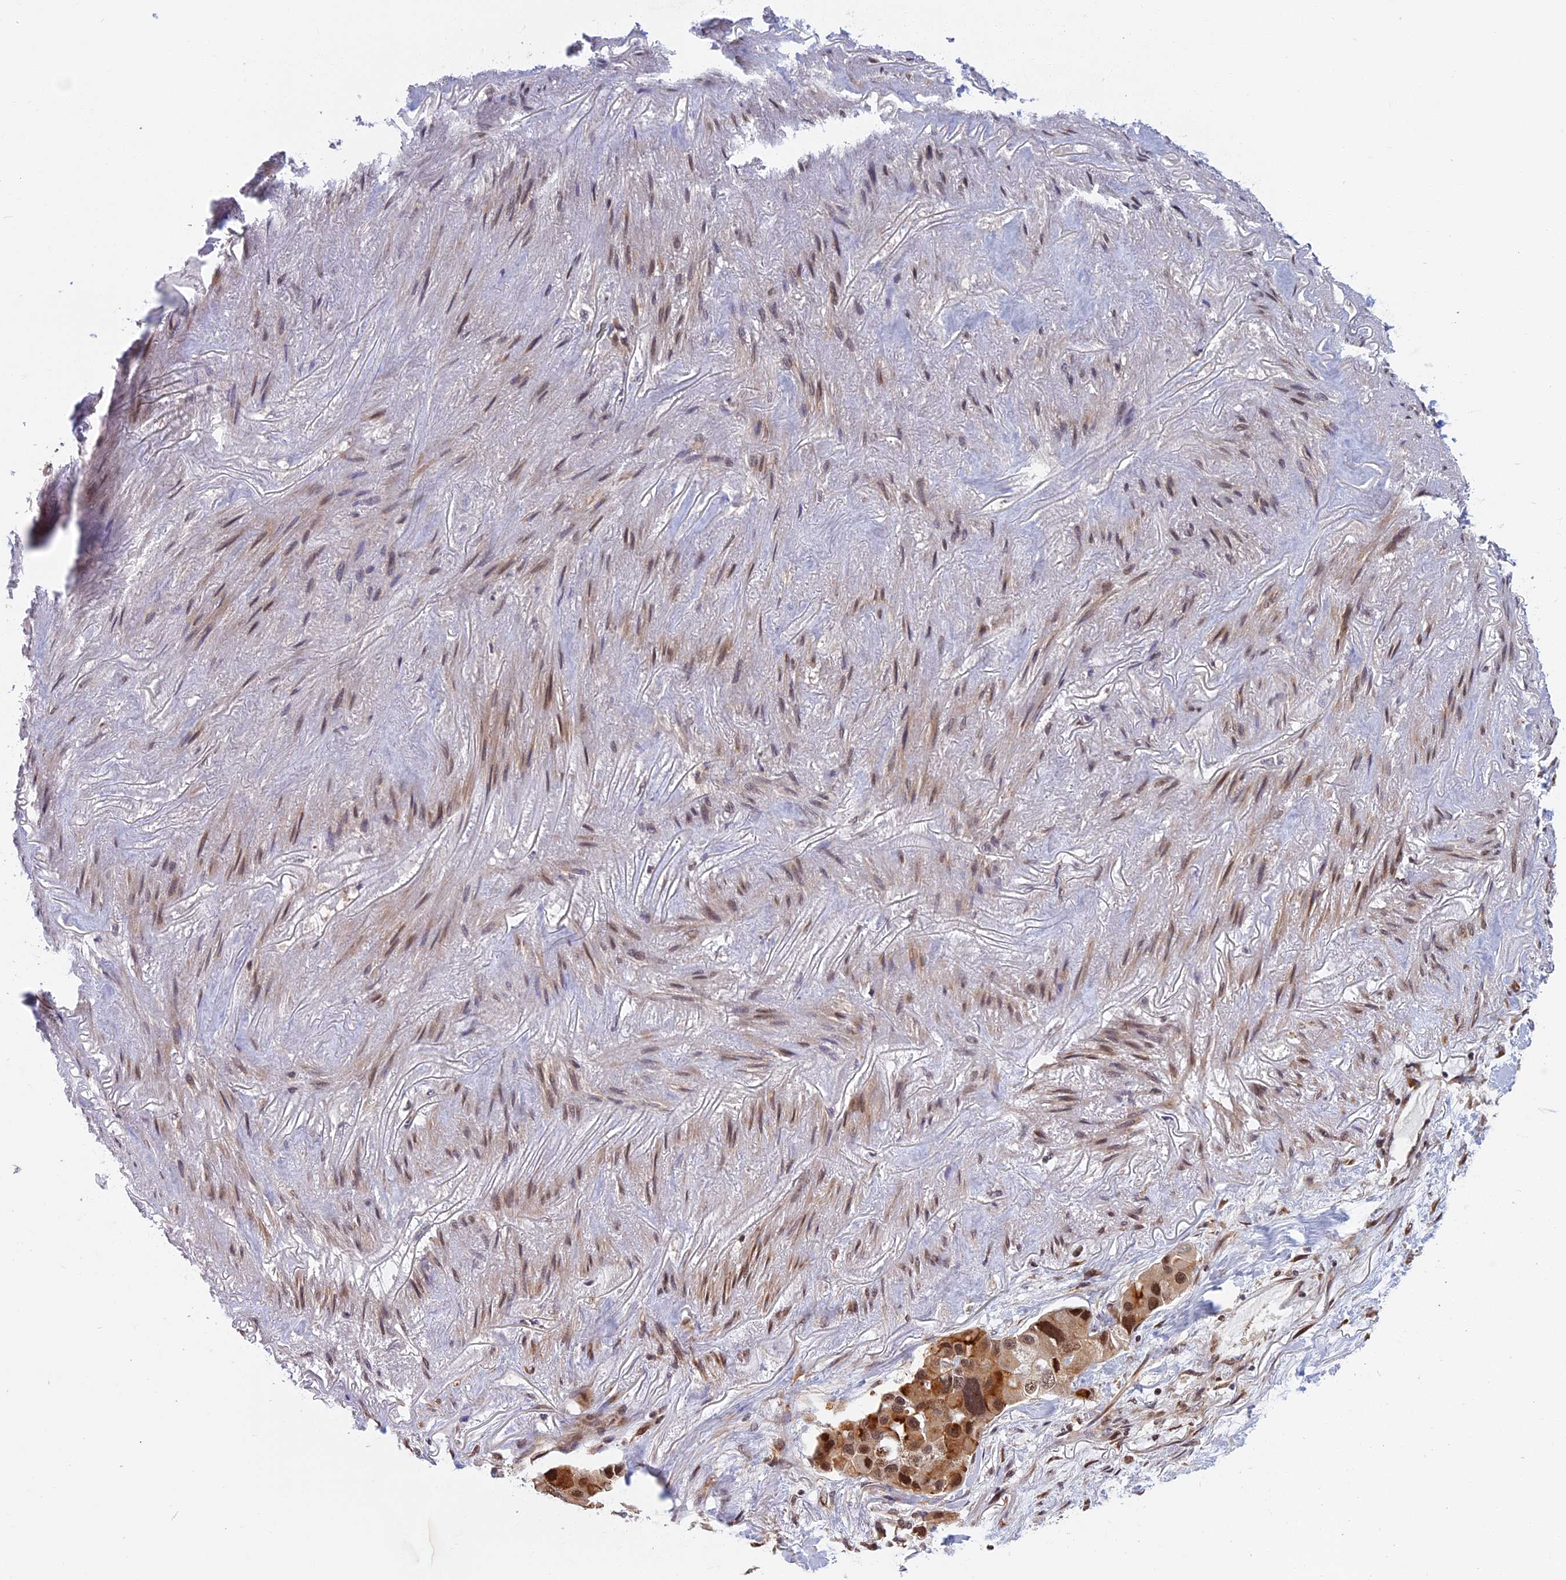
{"staining": {"intensity": "moderate", "quantity": "25%-75%", "location": "cytoplasmic/membranous,nuclear"}, "tissue": "lung cancer", "cell_type": "Tumor cells", "image_type": "cancer", "snomed": [{"axis": "morphology", "description": "Adenocarcinoma, NOS"}, {"axis": "topography", "description": "Lung"}], "caption": "An image of human lung adenocarcinoma stained for a protein reveals moderate cytoplasmic/membranous and nuclear brown staining in tumor cells. Nuclei are stained in blue.", "gene": "CCDC113", "patient": {"sex": "female", "age": 54}}